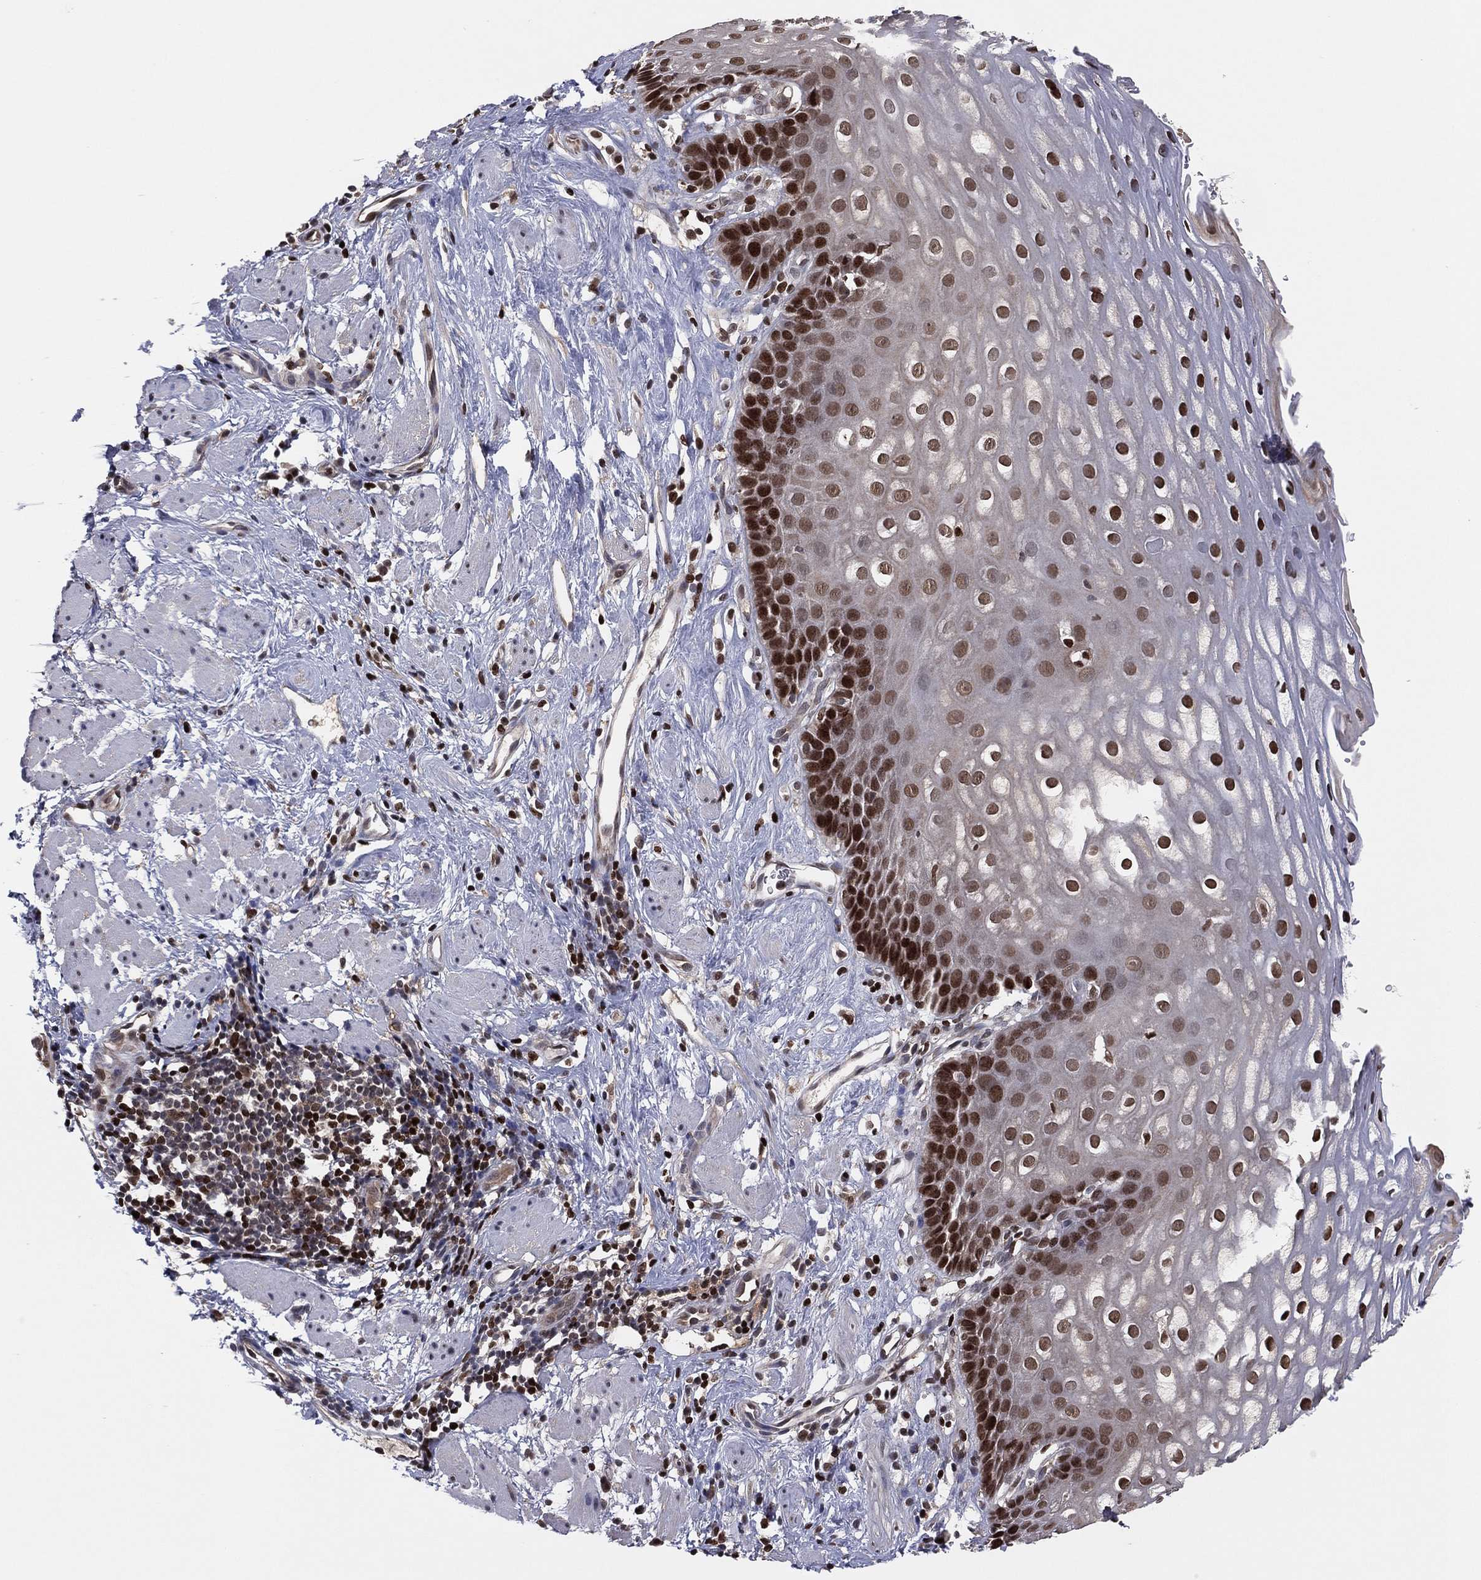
{"staining": {"intensity": "strong", "quantity": ">75%", "location": "nuclear"}, "tissue": "esophagus", "cell_type": "Squamous epithelial cells", "image_type": "normal", "snomed": [{"axis": "morphology", "description": "Normal tissue, NOS"}, {"axis": "topography", "description": "Esophagus"}], "caption": "Esophagus stained with immunohistochemistry (IHC) reveals strong nuclear staining in approximately >75% of squamous epithelial cells.", "gene": "PSMA1", "patient": {"sex": "male", "age": 64}}